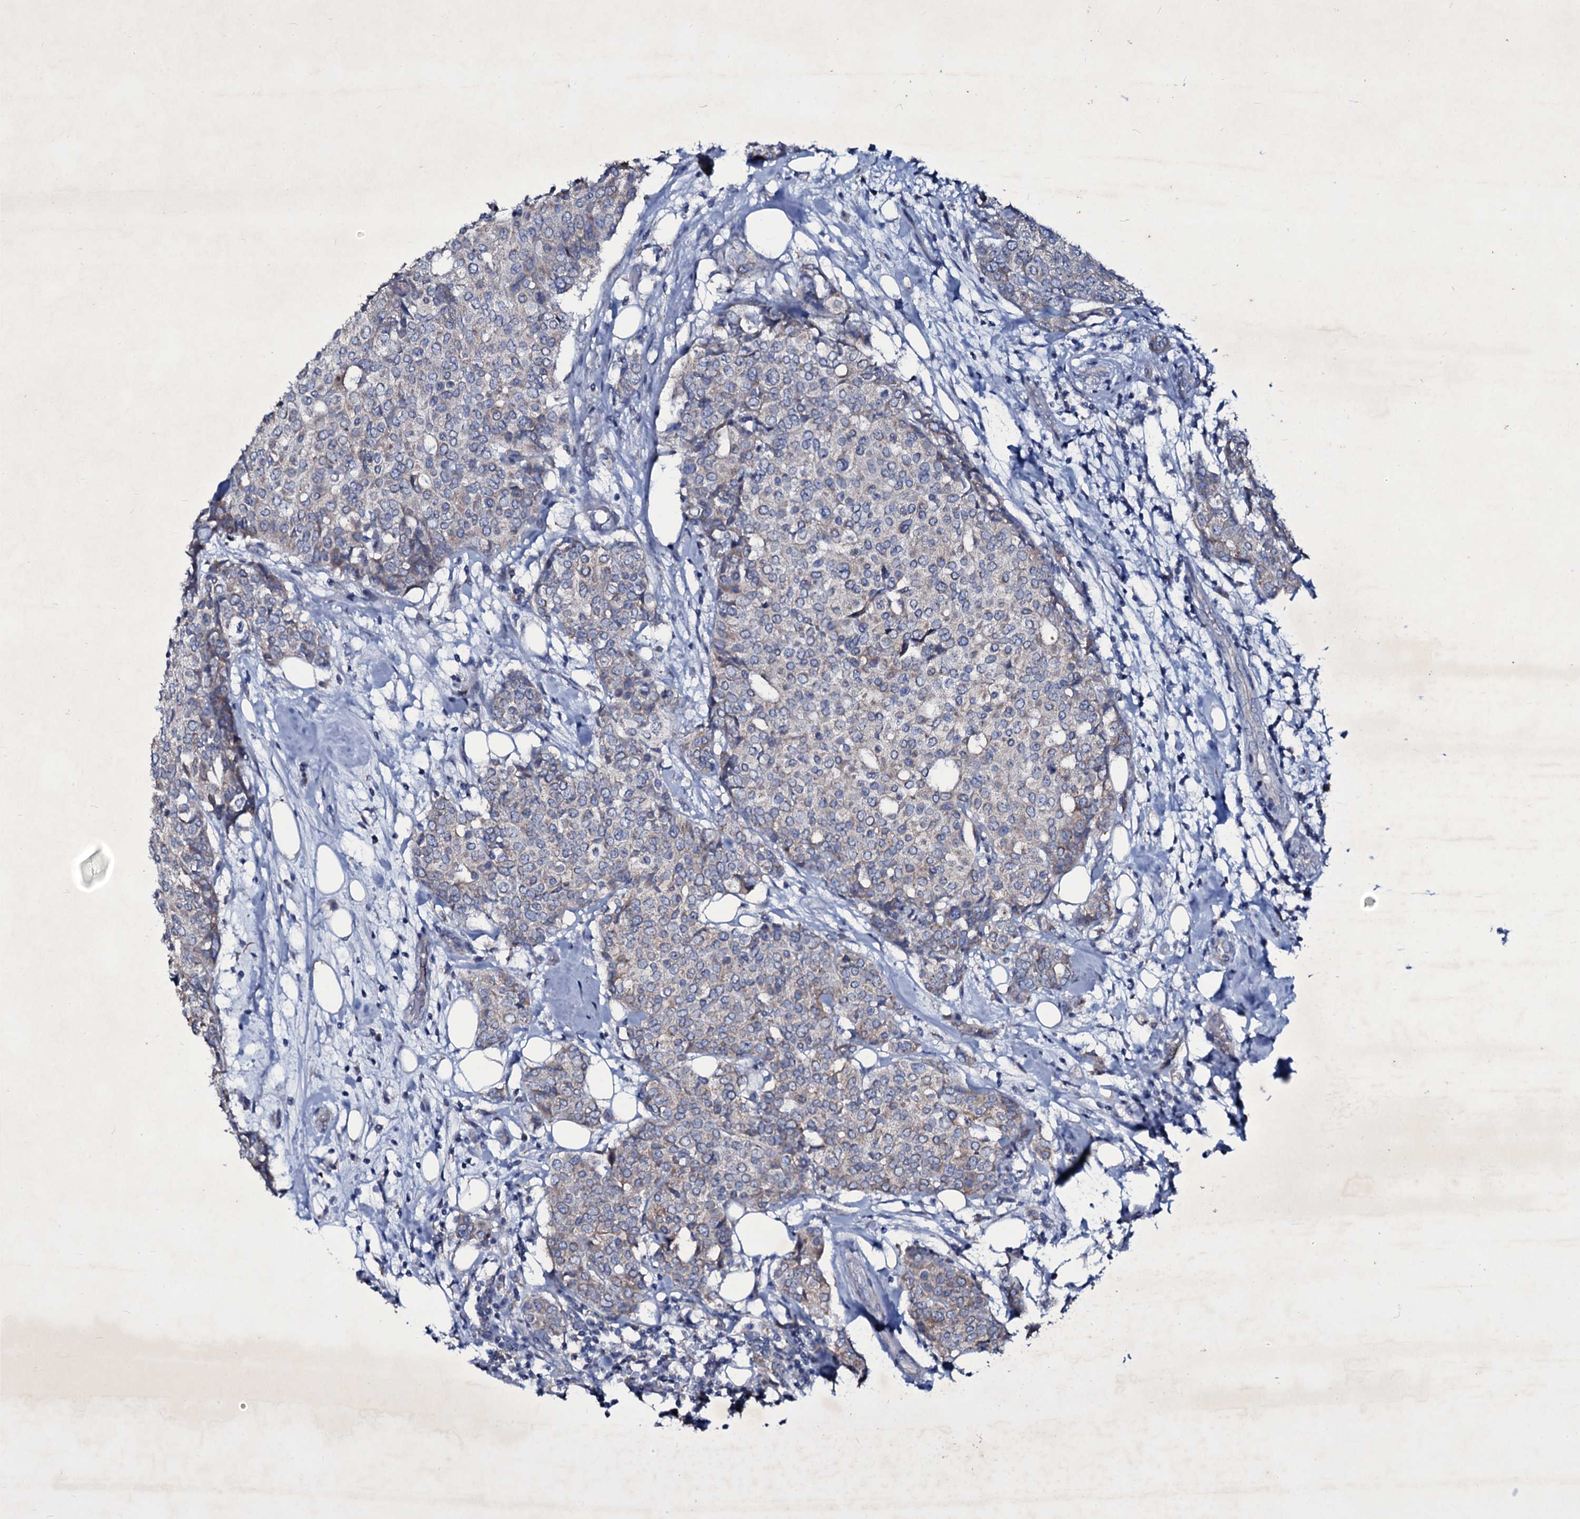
{"staining": {"intensity": "weak", "quantity": "<25%", "location": "cytoplasmic/membranous"}, "tissue": "breast cancer", "cell_type": "Tumor cells", "image_type": "cancer", "snomed": [{"axis": "morphology", "description": "Lobular carcinoma"}, {"axis": "topography", "description": "Breast"}], "caption": "Immunohistochemistry image of breast lobular carcinoma stained for a protein (brown), which demonstrates no positivity in tumor cells.", "gene": "SELENOT", "patient": {"sex": "female", "age": 51}}